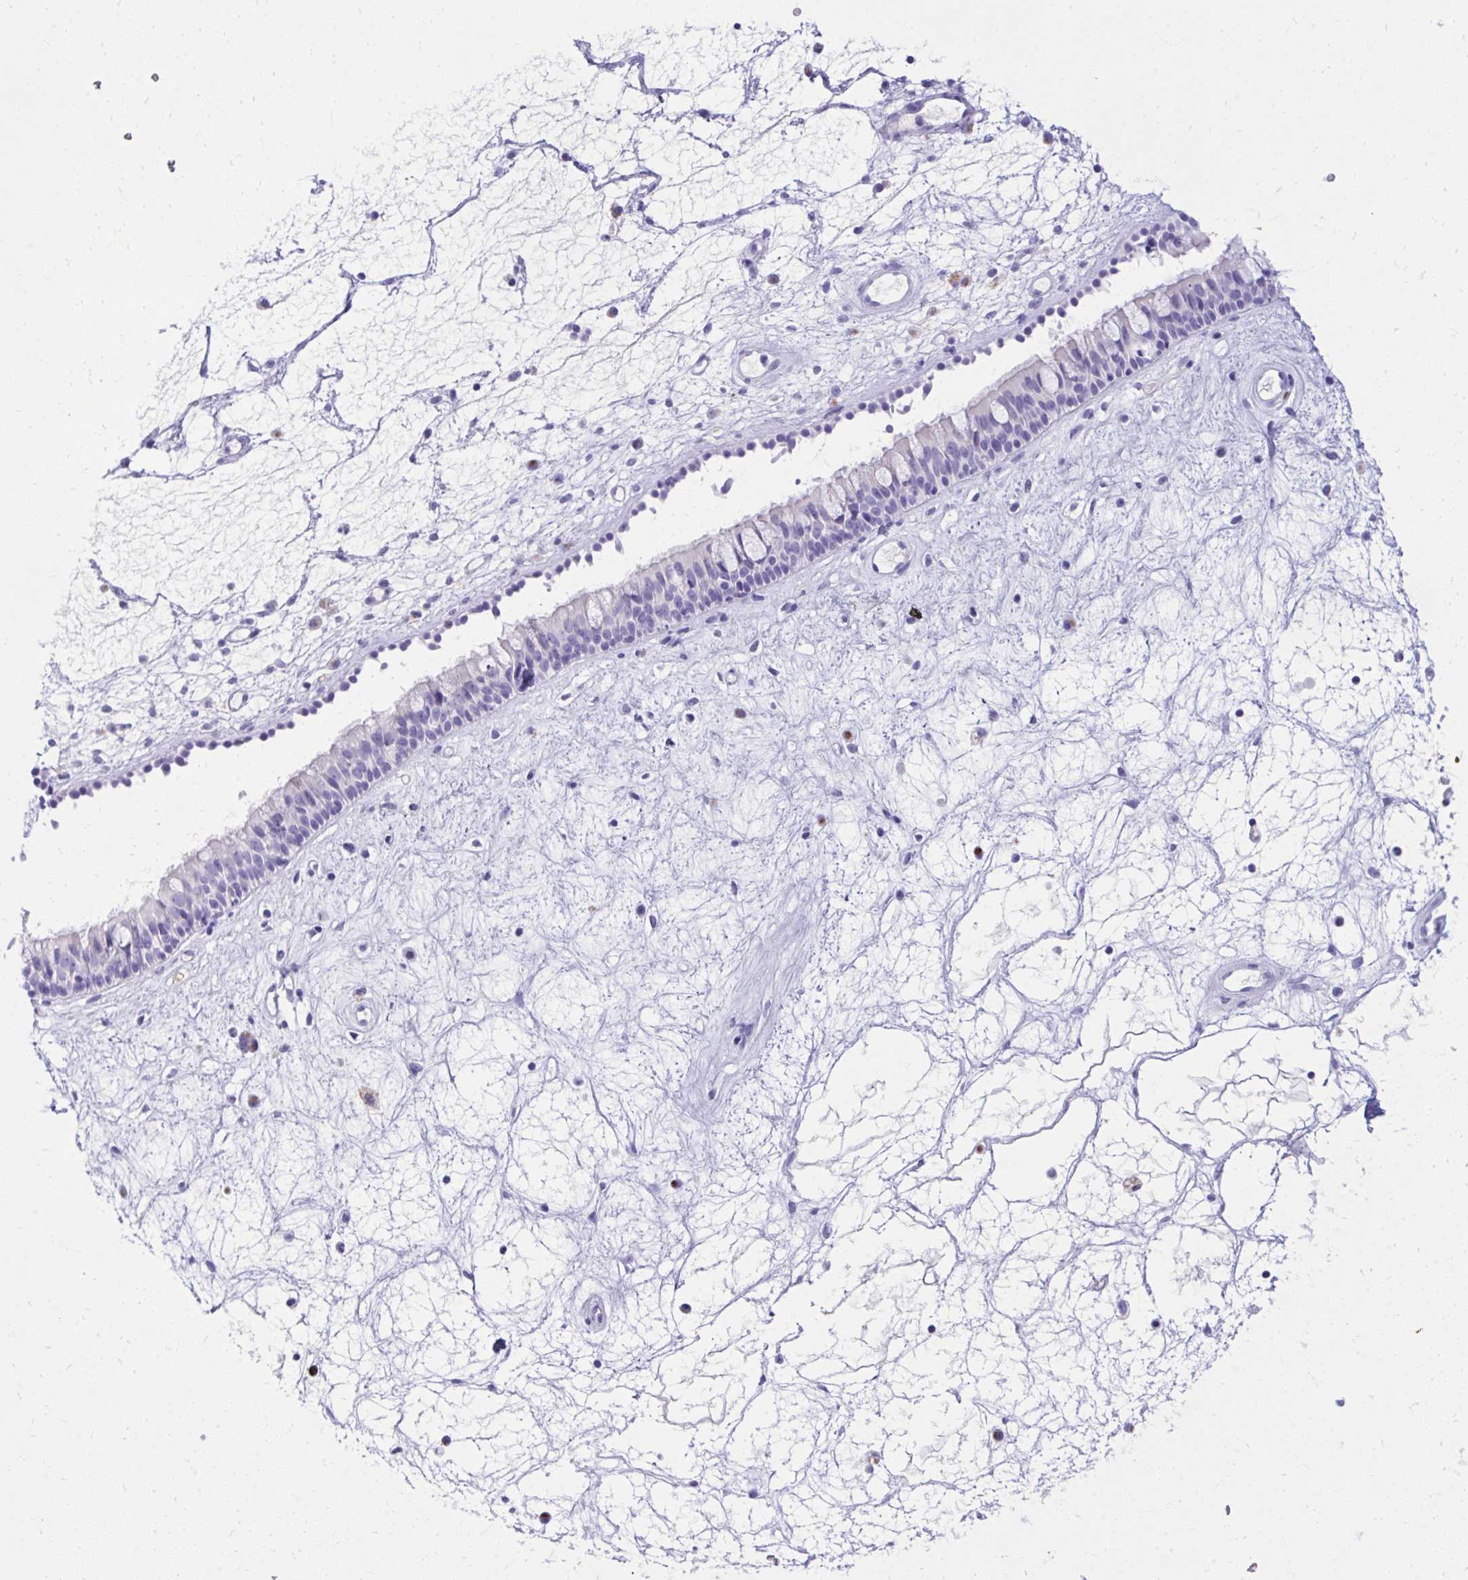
{"staining": {"intensity": "negative", "quantity": "none", "location": "none"}, "tissue": "nasopharynx", "cell_type": "Respiratory epithelial cells", "image_type": "normal", "snomed": [{"axis": "morphology", "description": "Normal tissue, NOS"}, {"axis": "topography", "description": "Nasopharynx"}], "caption": "The histopathology image reveals no significant positivity in respiratory epithelial cells of nasopharynx.", "gene": "ANKDD1B", "patient": {"sex": "male", "age": 69}}